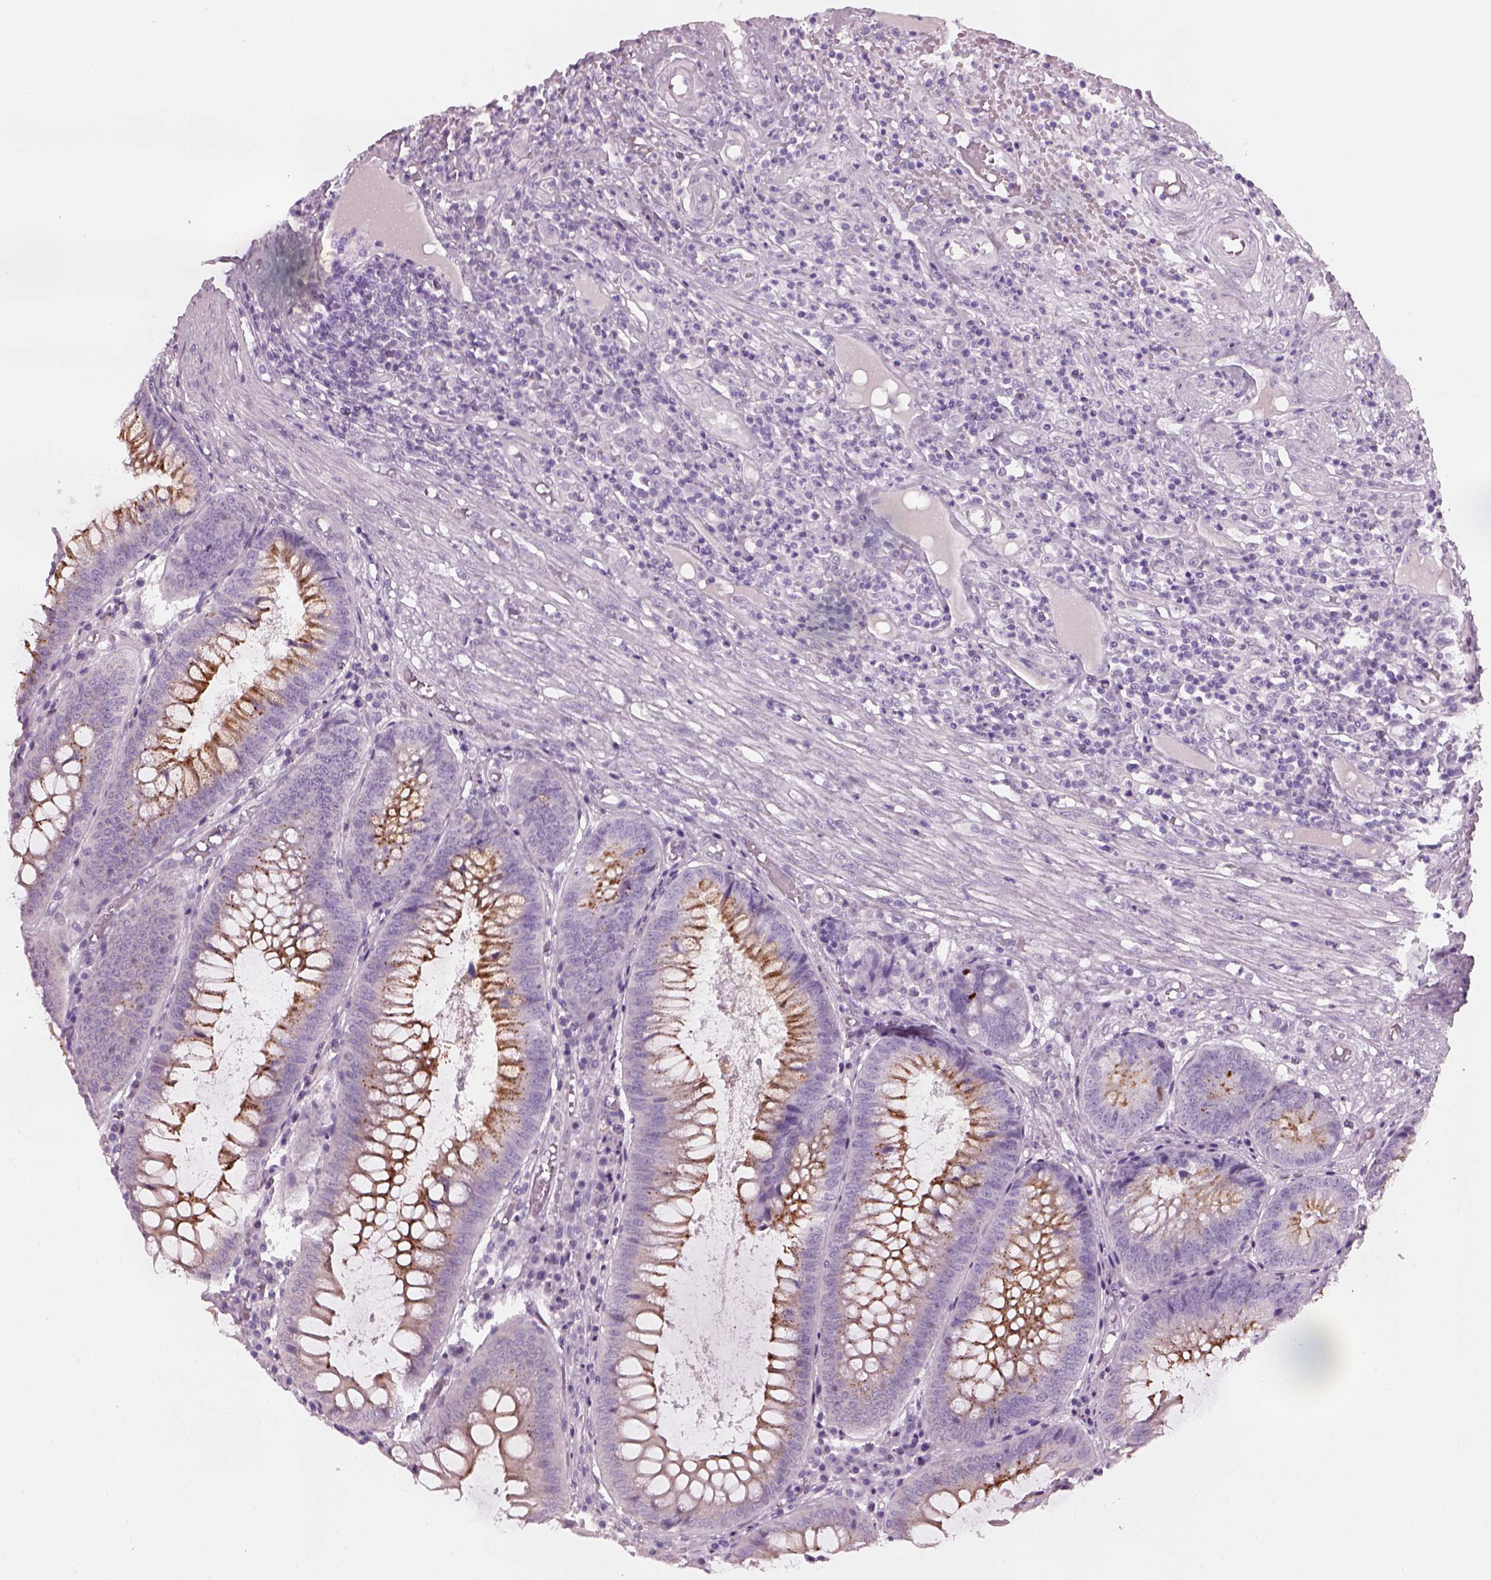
{"staining": {"intensity": "moderate", "quantity": ">75%", "location": "cytoplasmic/membranous"}, "tissue": "appendix", "cell_type": "Glandular cells", "image_type": "normal", "snomed": [{"axis": "morphology", "description": "Normal tissue, NOS"}, {"axis": "morphology", "description": "Inflammation, NOS"}, {"axis": "topography", "description": "Appendix"}], "caption": "Protein staining exhibits moderate cytoplasmic/membranous expression in approximately >75% of glandular cells in normal appendix.", "gene": "PRR9", "patient": {"sex": "male", "age": 16}}